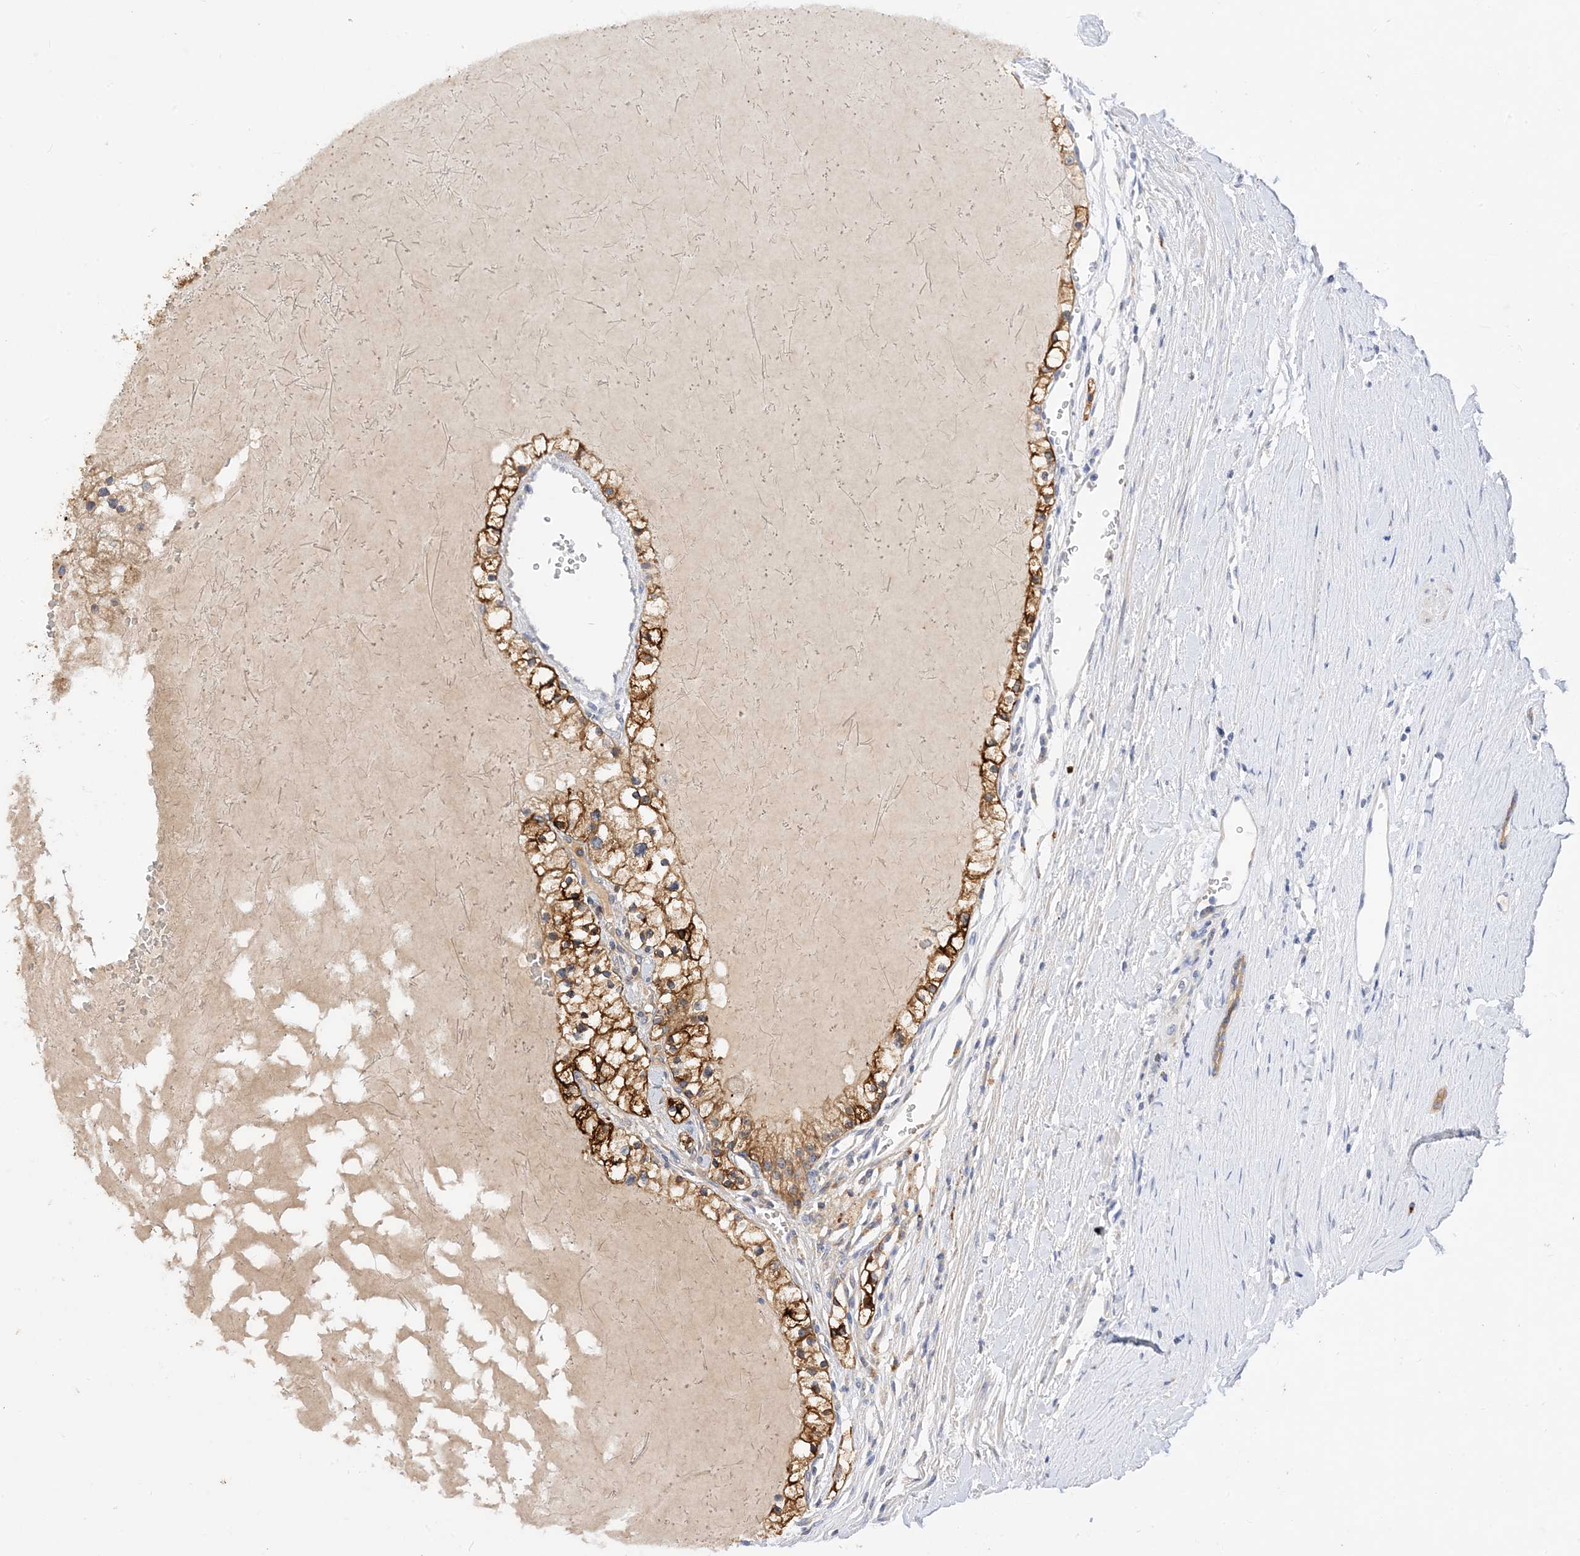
{"staining": {"intensity": "strong", "quantity": ">75%", "location": "cytoplasmic/membranous"}, "tissue": "renal cancer", "cell_type": "Tumor cells", "image_type": "cancer", "snomed": [{"axis": "morphology", "description": "Normal tissue, NOS"}, {"axis": "morphology", "description": "Adenocarcinoma, NOS"}, {"axis": "topography", "description": "Kidney"}], "caption": "Immunohistochemistry (IHC) of human renal cancer shows high levels of strong cytoplasmic/membranous staining in about >75% of tumor cells.", "gene": "ARV1", "patient": {"sex": "male", "age": 68}}